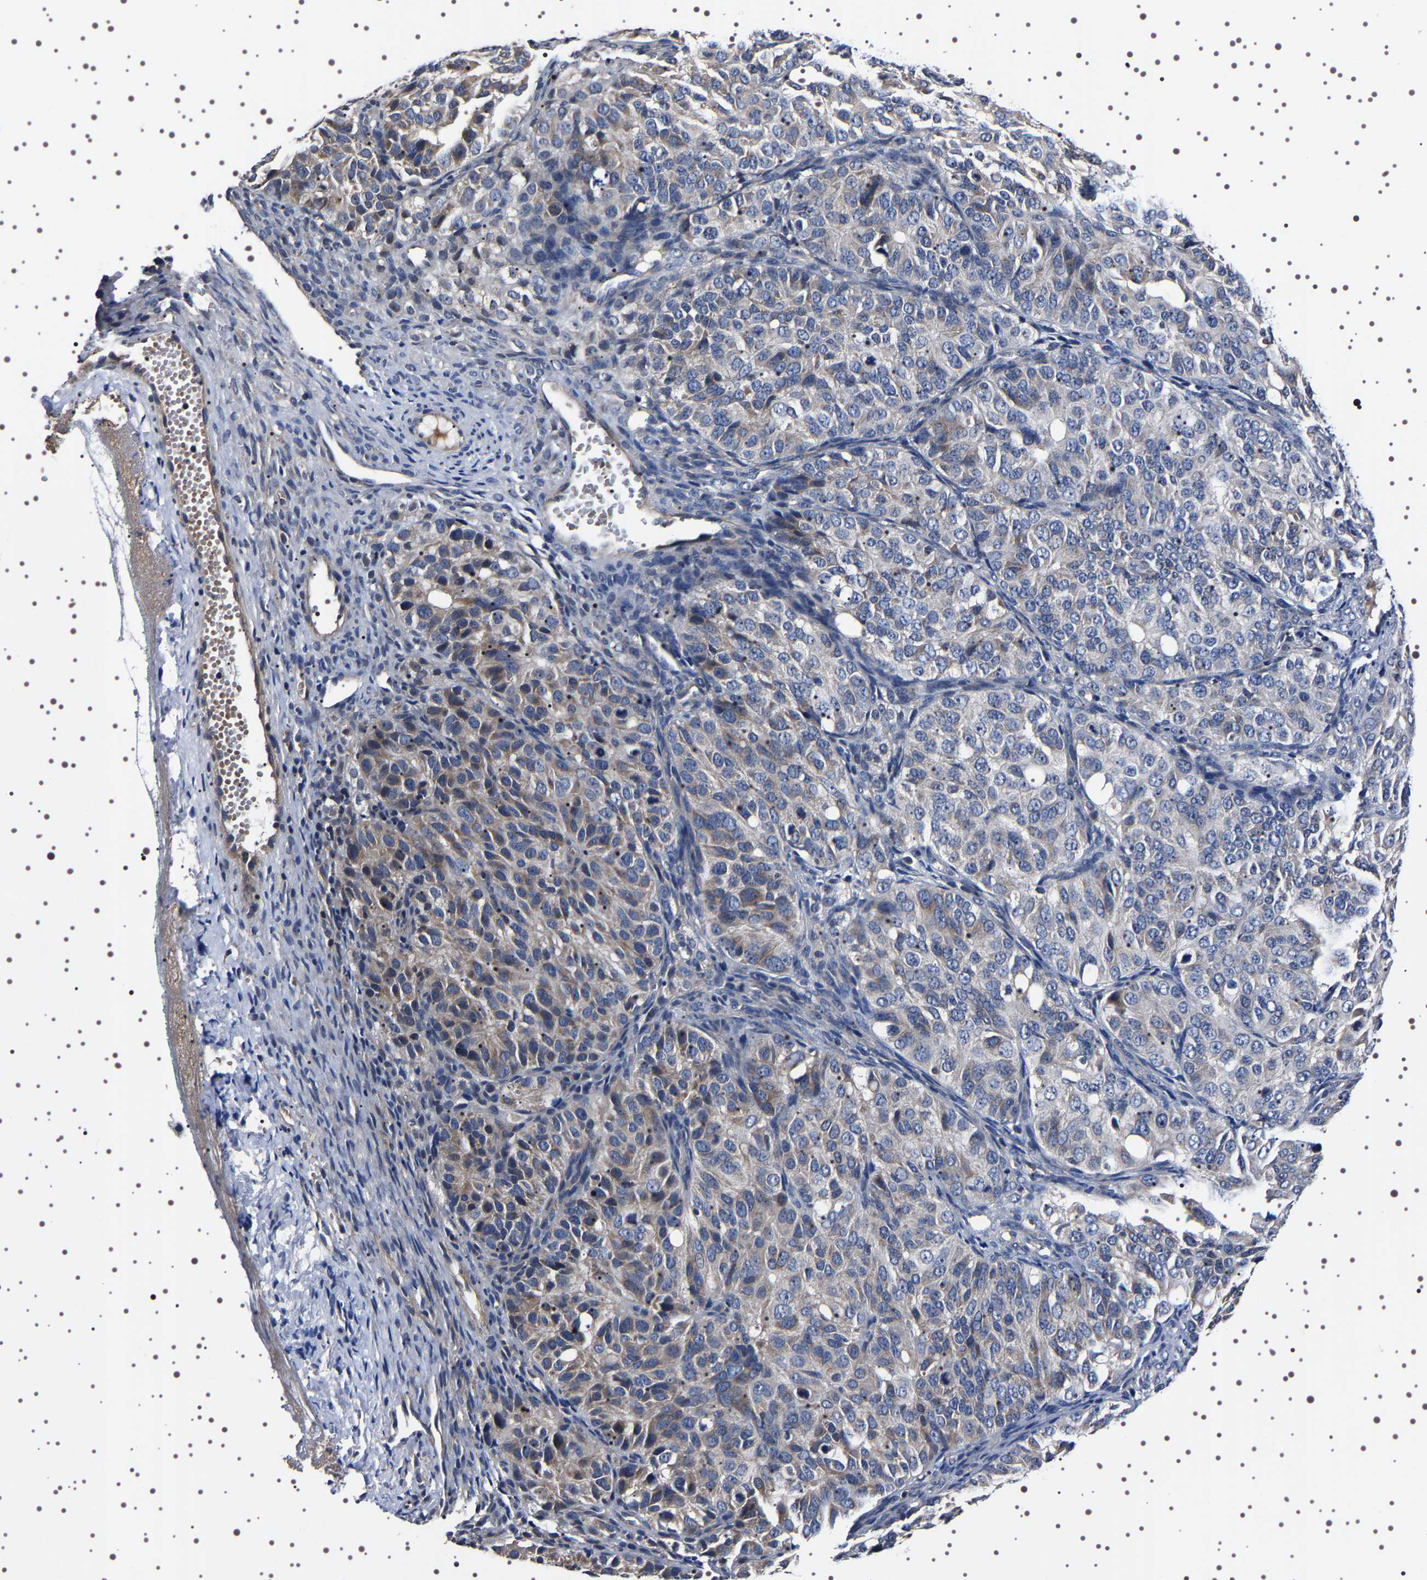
{"staining": {"intensity": "weak", "quantity": "<25%", "location": "cytoplasmic/membranous"}, "tissue": "ovarian cancer", "cell_type": "Tumor cells", "image_type": "cancer", "snomed": [{"axis": "morphology", "description": "Carcinoma, endometroid"}, {"axis": "topography", "description": "Ovary"}], "caption": "Endometroid carcinoma (ovarian) was stained to show a protein in brown. There is no significant staining in tumor cells.", "gene": "TARBP1", "patient": {"sex": "female", "age": 51}}